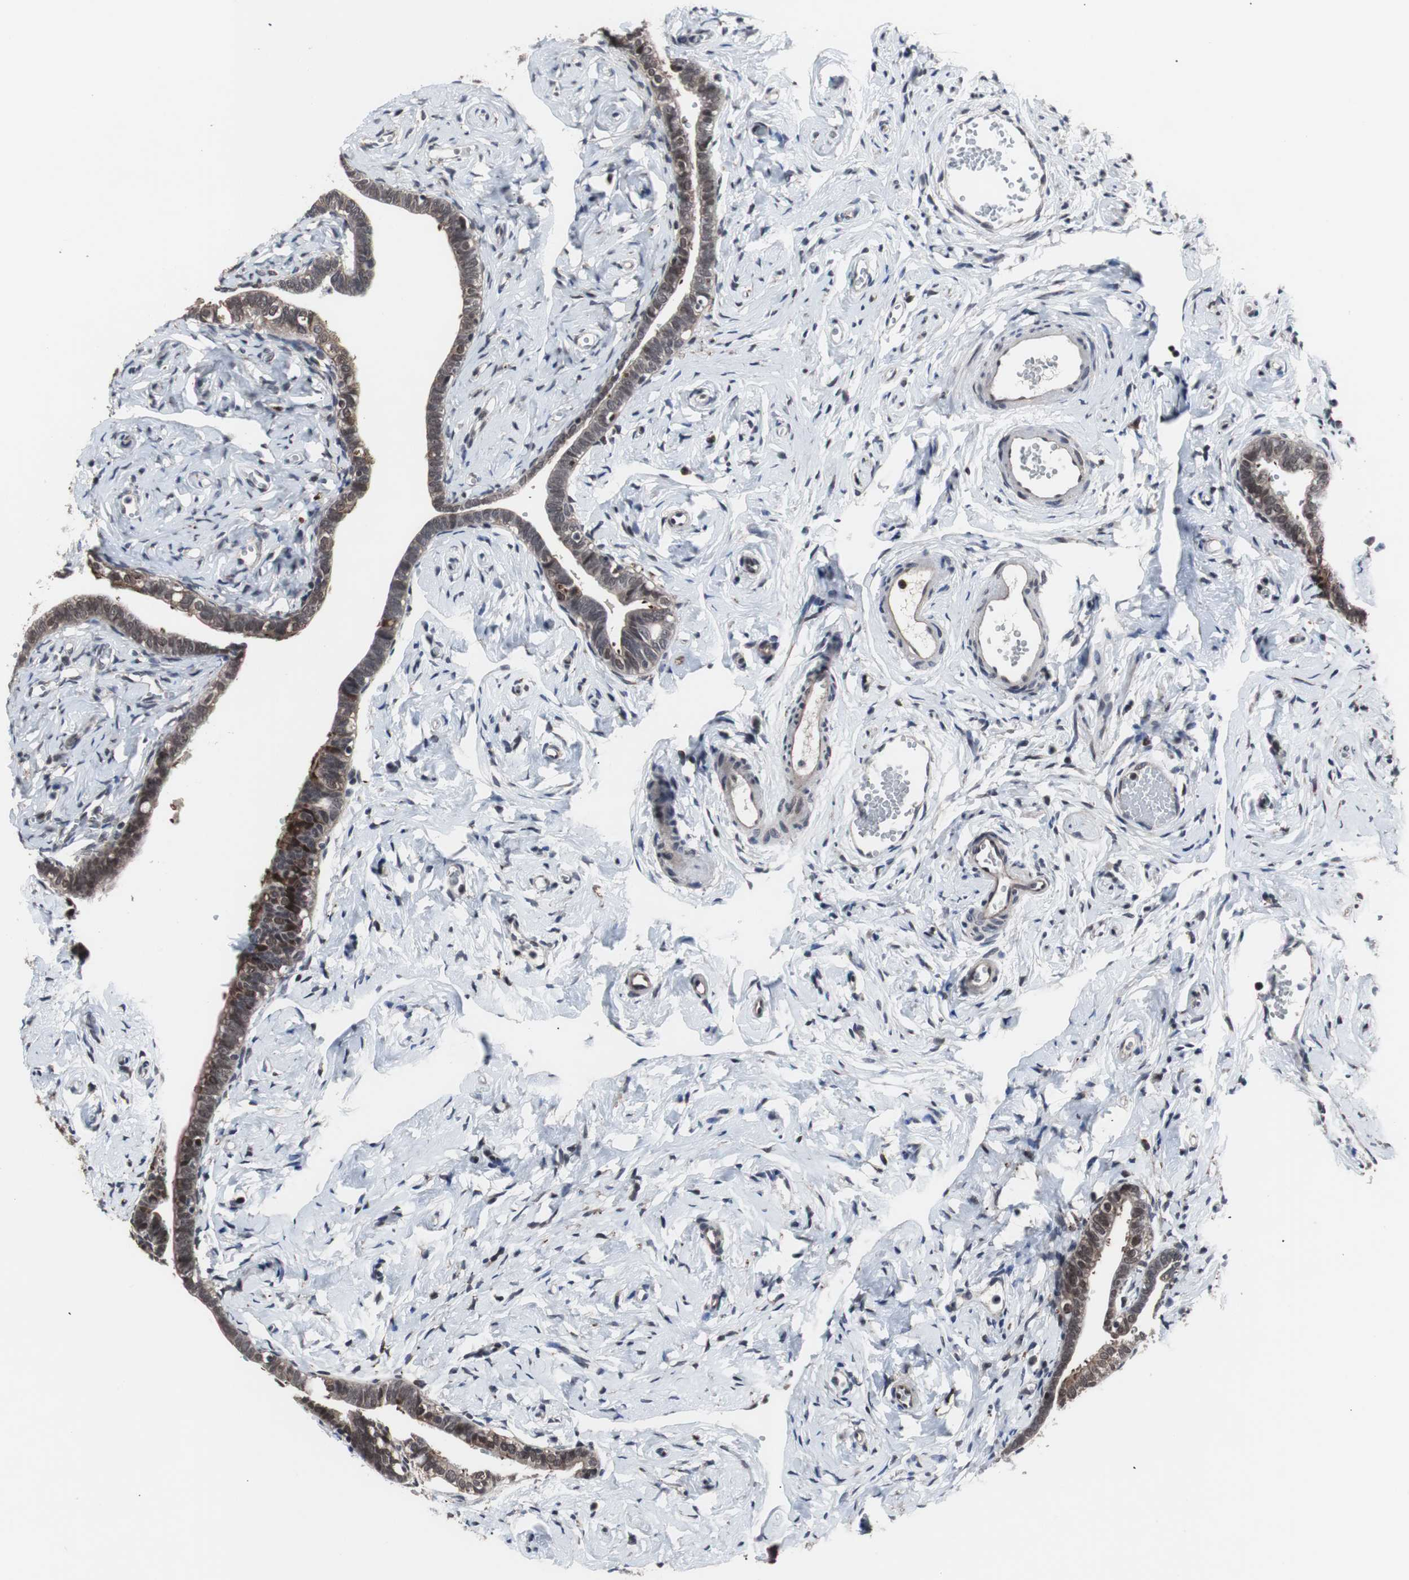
{"staining": {"intensity": "moderate", "quantity": ">75%", "location": "cytoplasmic/membranous,nuclear"}, "tissue": "fallopian tube", "cell_type": "Glandular cells", "image_type": "normal", "snomed": [{"axis": "morphology", "description": "Normal tissue, NOS"}, {"axis": "topography", "description": "Fallopian tube"}], "caption": "Brown immunohistochemical staining in unremarkable human fallopian tube reveals moderate cytoplasmic/membranous,nuclear staining in approximately >75% of glandular cells.", "gene": "GTF2F2", "patient": {"sex": "female", "age": 71}}